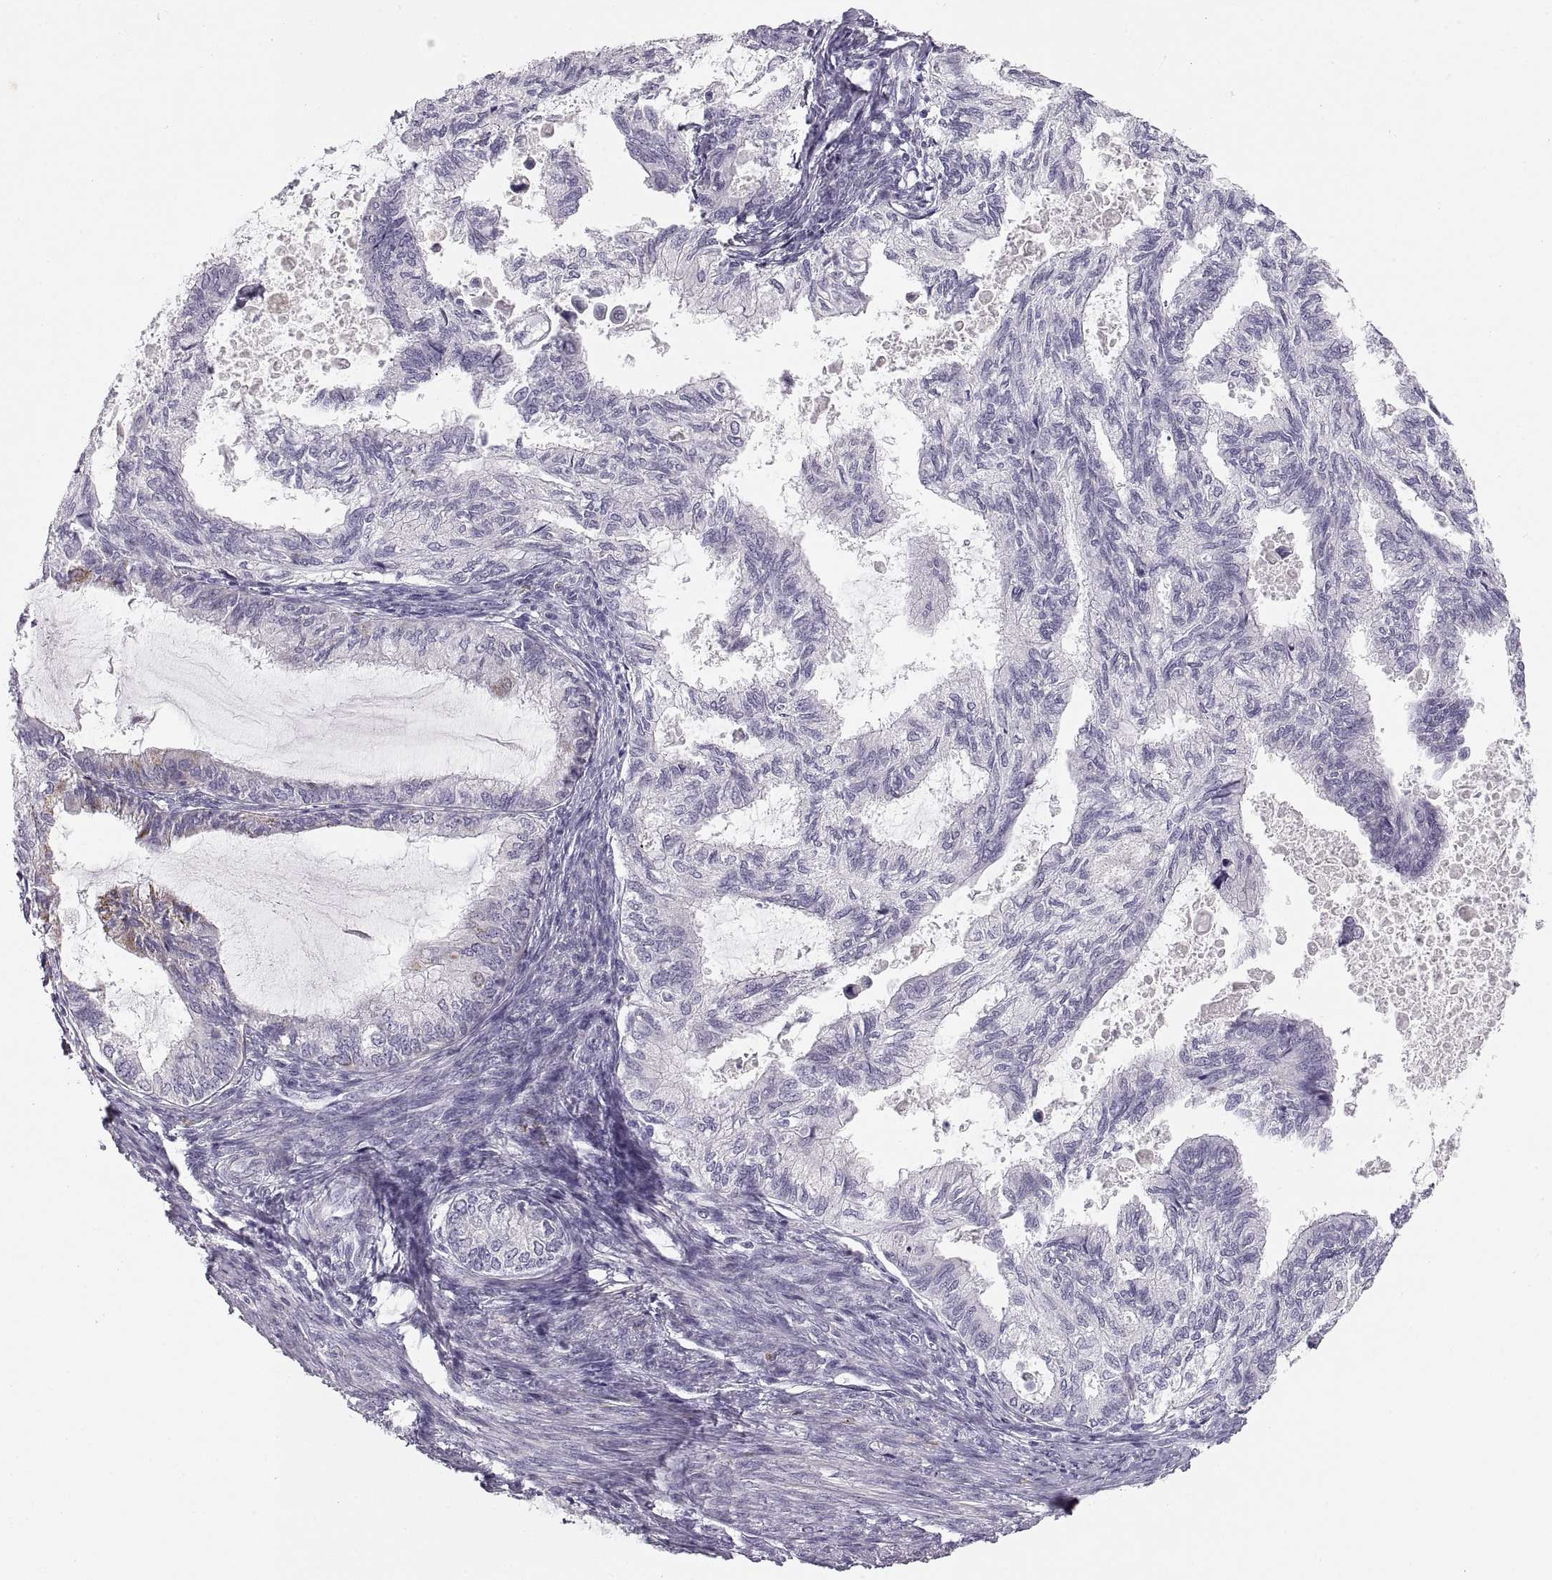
{"staining": {"intensity": "negative", "quantity": "none", "location": "none"}, "tissue": "endometrial cancer", "cell_type": "Tumor cells", "image_type": "cancer", "snomed": [{"axis": "morphology", "description": "Adenocarcinoma, NOS"}, {"axis": "topography", "description": "Endometrium"}], "caption": "There is no significant positivity in tumor cells of endometrial cancer (adenocarcinoma).", "gene": "COL9A3", "patient": {"sex": "female", "age": 86}}